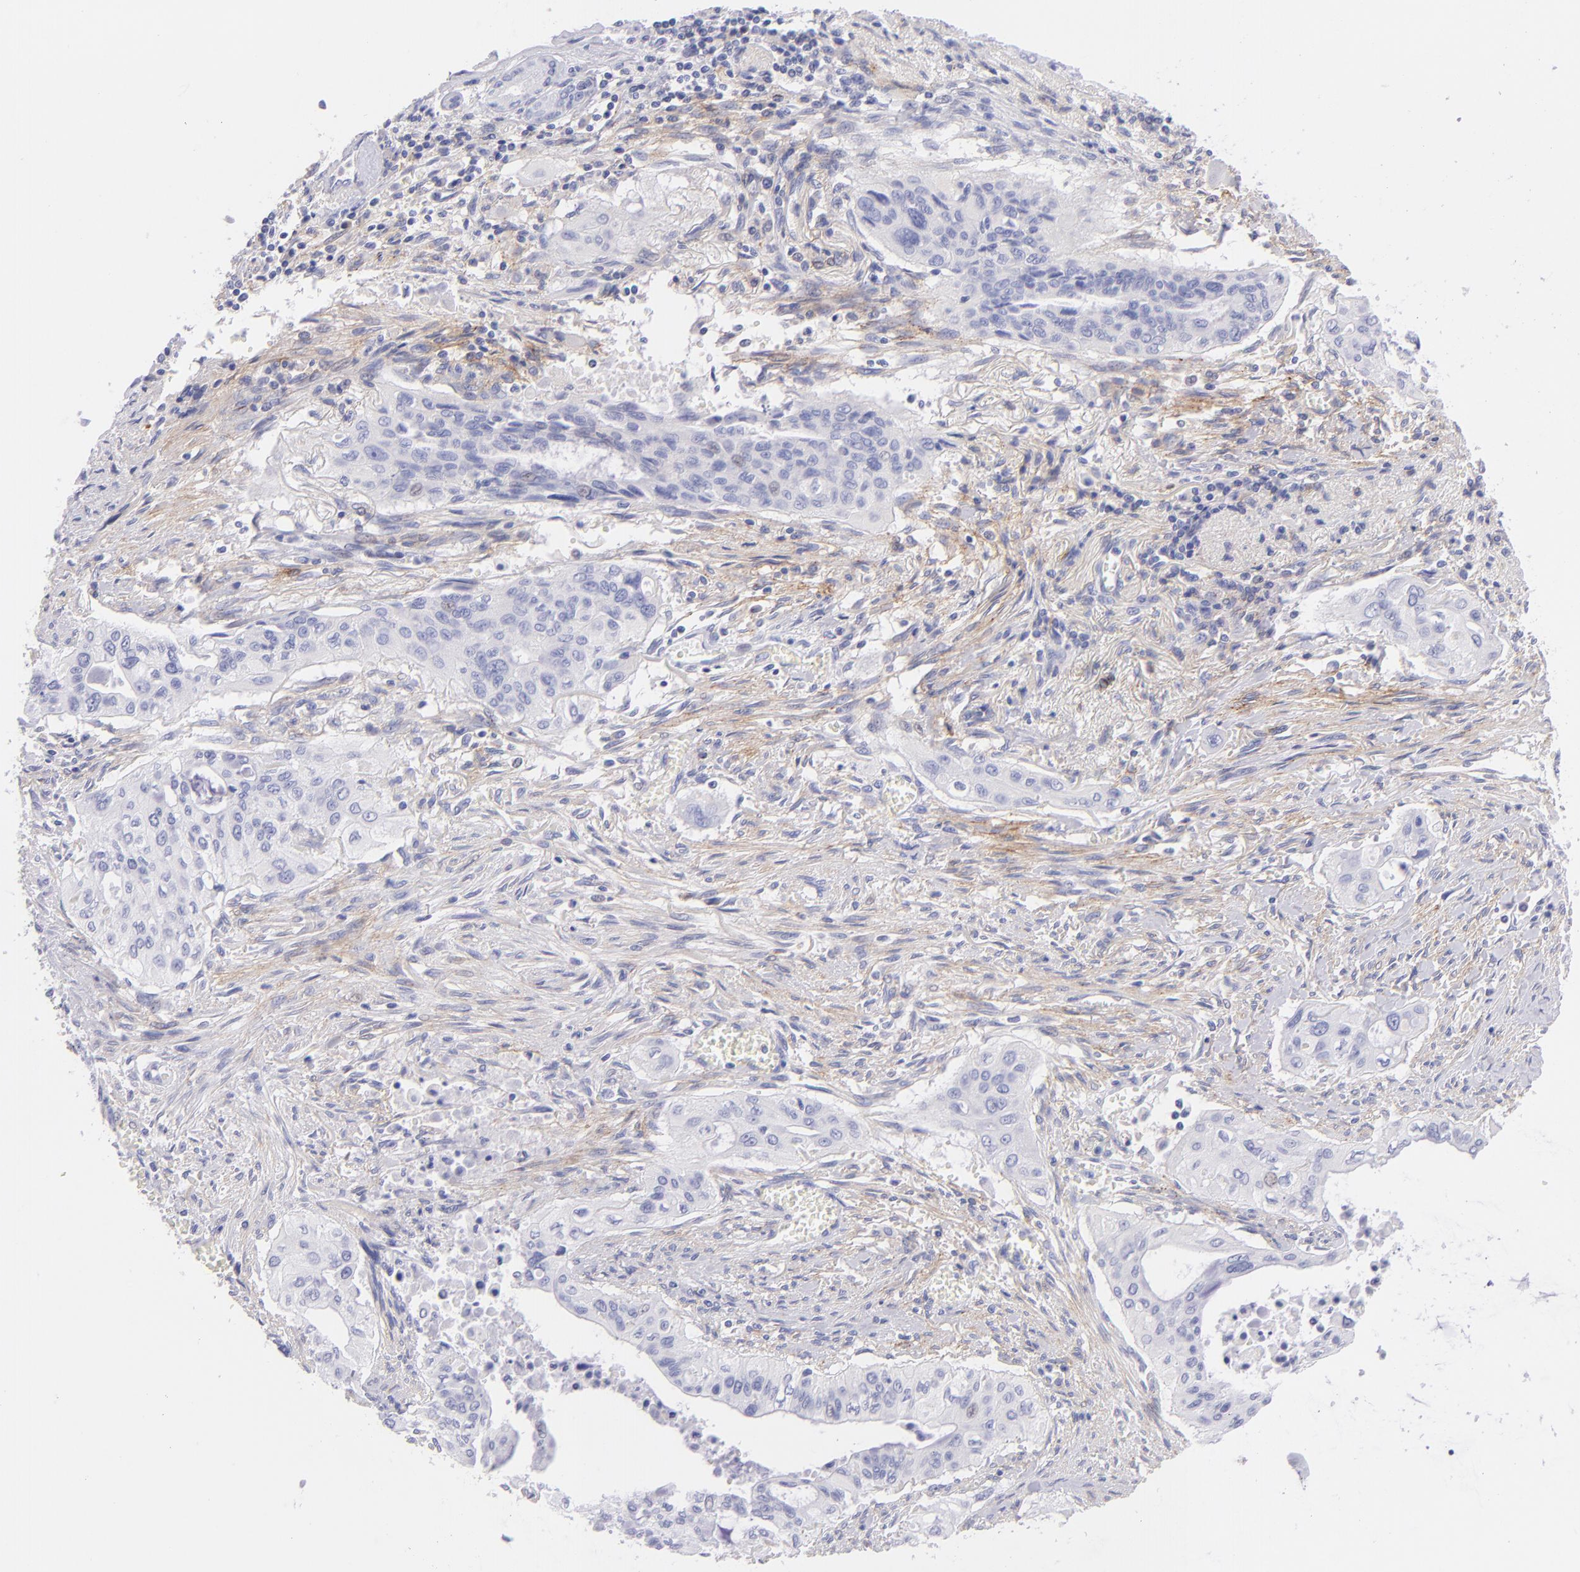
{"staining": {"intensity": "negative", "quantity": "none", "location": "none"}, "tissue": "pancreatic cancer", "cell_type": "Tumor cells", "image_type": "cancer", "snomed": [{"axis": "morphology", "description": "Adenocarcinoma, NOS"}, {"axis": "topography", "description": "Pancreas"}], "caption": "DAB (3,3'-diaminobenzidine) immunohistochemical staining of pancreatic cancer exhibits no significant positivity in tumor cells.", "gene": "CD81", "patient": {"sex": "male", "age": 77}}